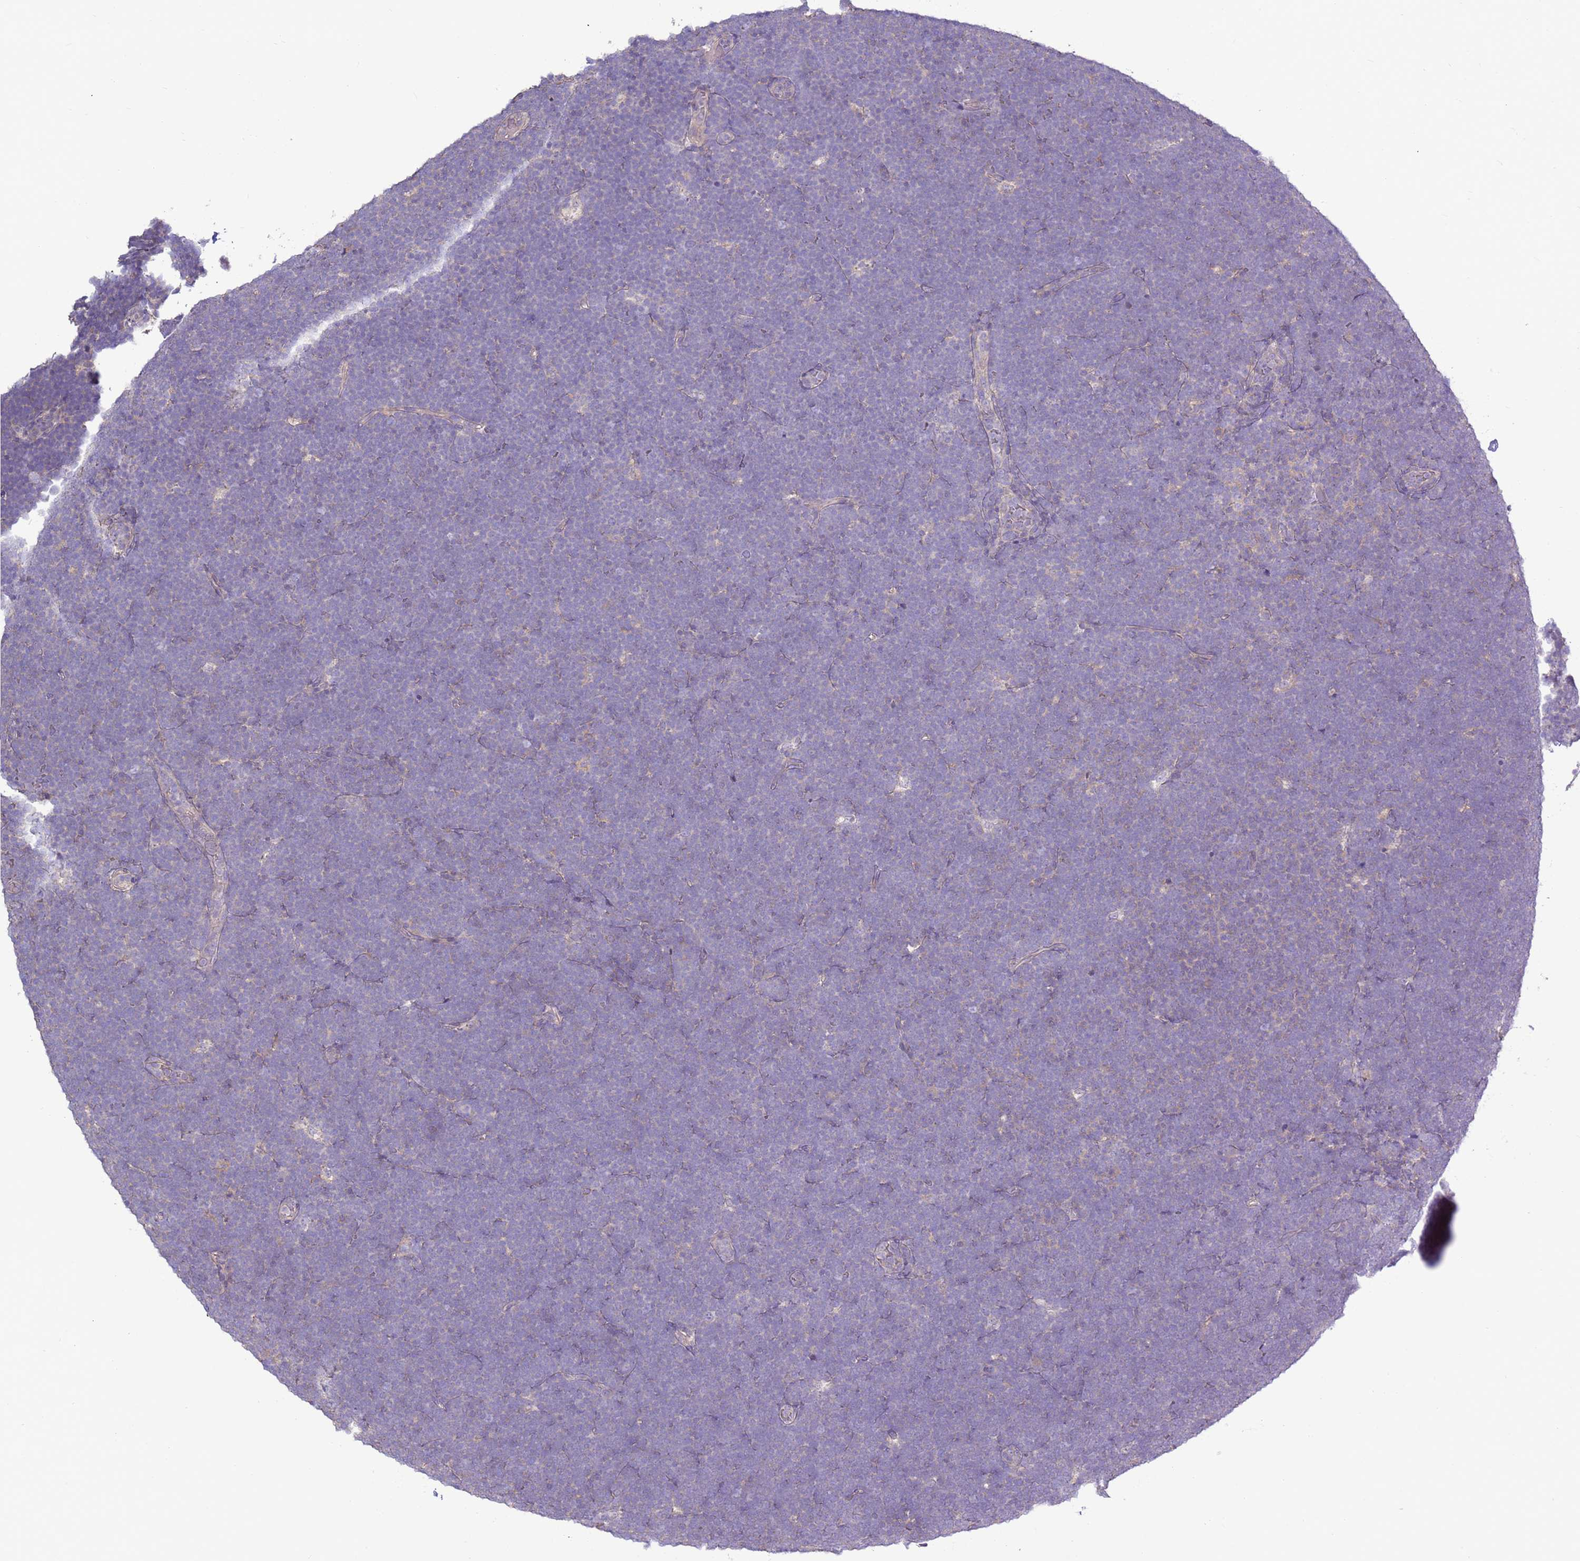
{"staining": {"intensity": "negative", "quantity": "none", "location": "none"}, "tissue": "lymphoma", "cell_type": "Tumor cells", "image_type": "cancer", "snomed": [{"axis": "morphology", "description": "Malignant lymphoma, non-Hodgkin's type, High grade"}, {"axis": "topography", "description": "Lymph node"}], "caption": "Immunohistochemistry histopathology image of neoplastic tissue: human lymphoma stained with DAB (3,3'-diaminobenzidine) displays no significant protein staining in tumor cells.", "gene": "EVA1B", "patient": {"sex": "male", "age": 13}}